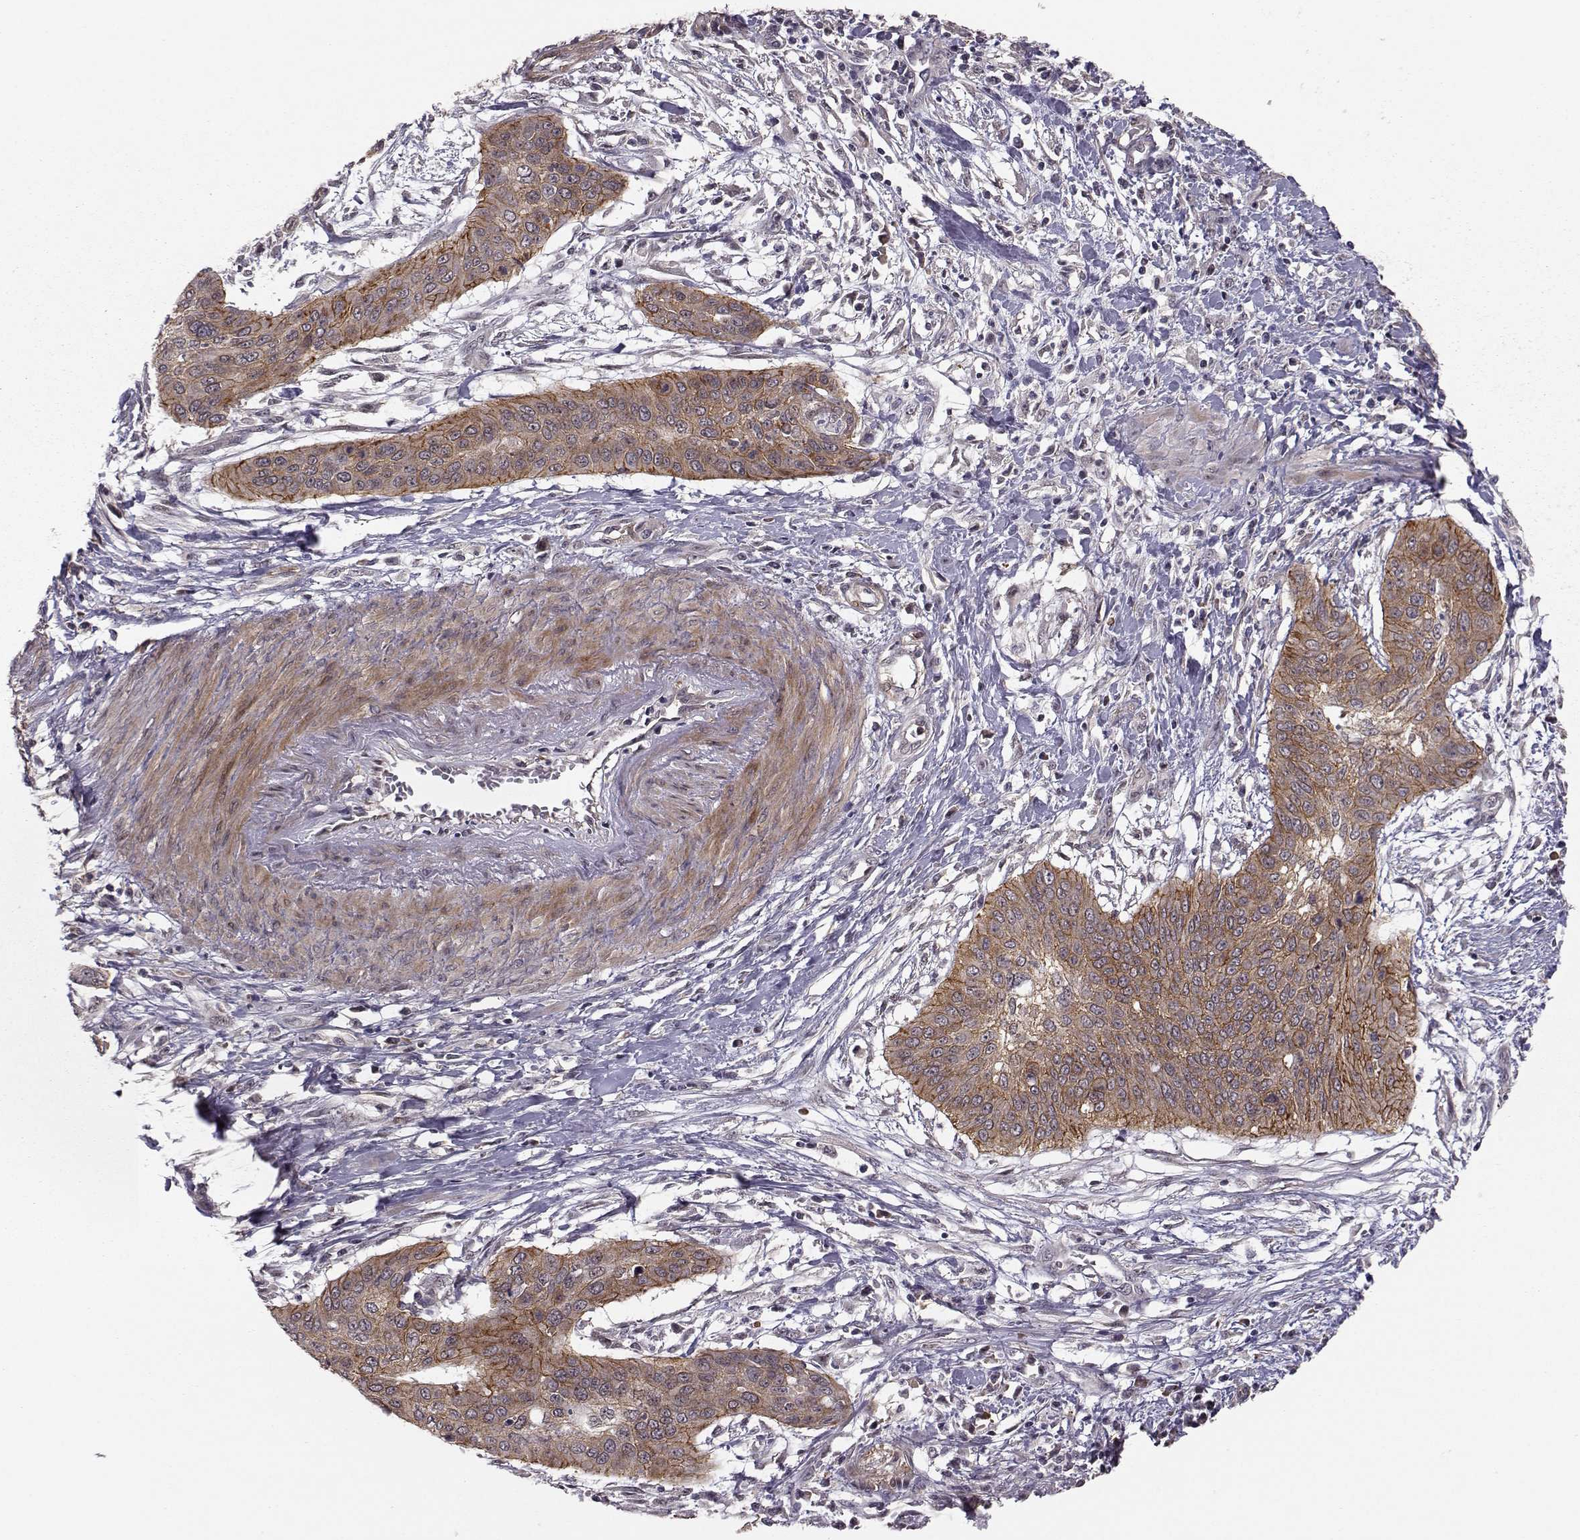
{"staining": {"intensity": "moderate", "quantity": "25%-75%", "location": "cytoplasmic/membranous"}, "tissue": "cervical cancer", "cell_type": "Tumor cells", "image_type": "cancer", "snomed": [{"axis": "morphology", "description": "Squamous cell carcinoma, NOS"}, {"axis": "topography", "description": "Cervix"}], "caption": "Brown immunohistochemical staining in cervical cancer exhibits moderate cytoplasmic/membranous staining in approximately 25%-75% of tumor cells. The protein of interest is stained brown, and the nuclei are stained in blue (DAB (3,3'-diaminobenzidine) IHC with brightfield microscopy, high magnification).", "gene": "PLEKHG3", "patient": {"sex": "female", "age": 39}}